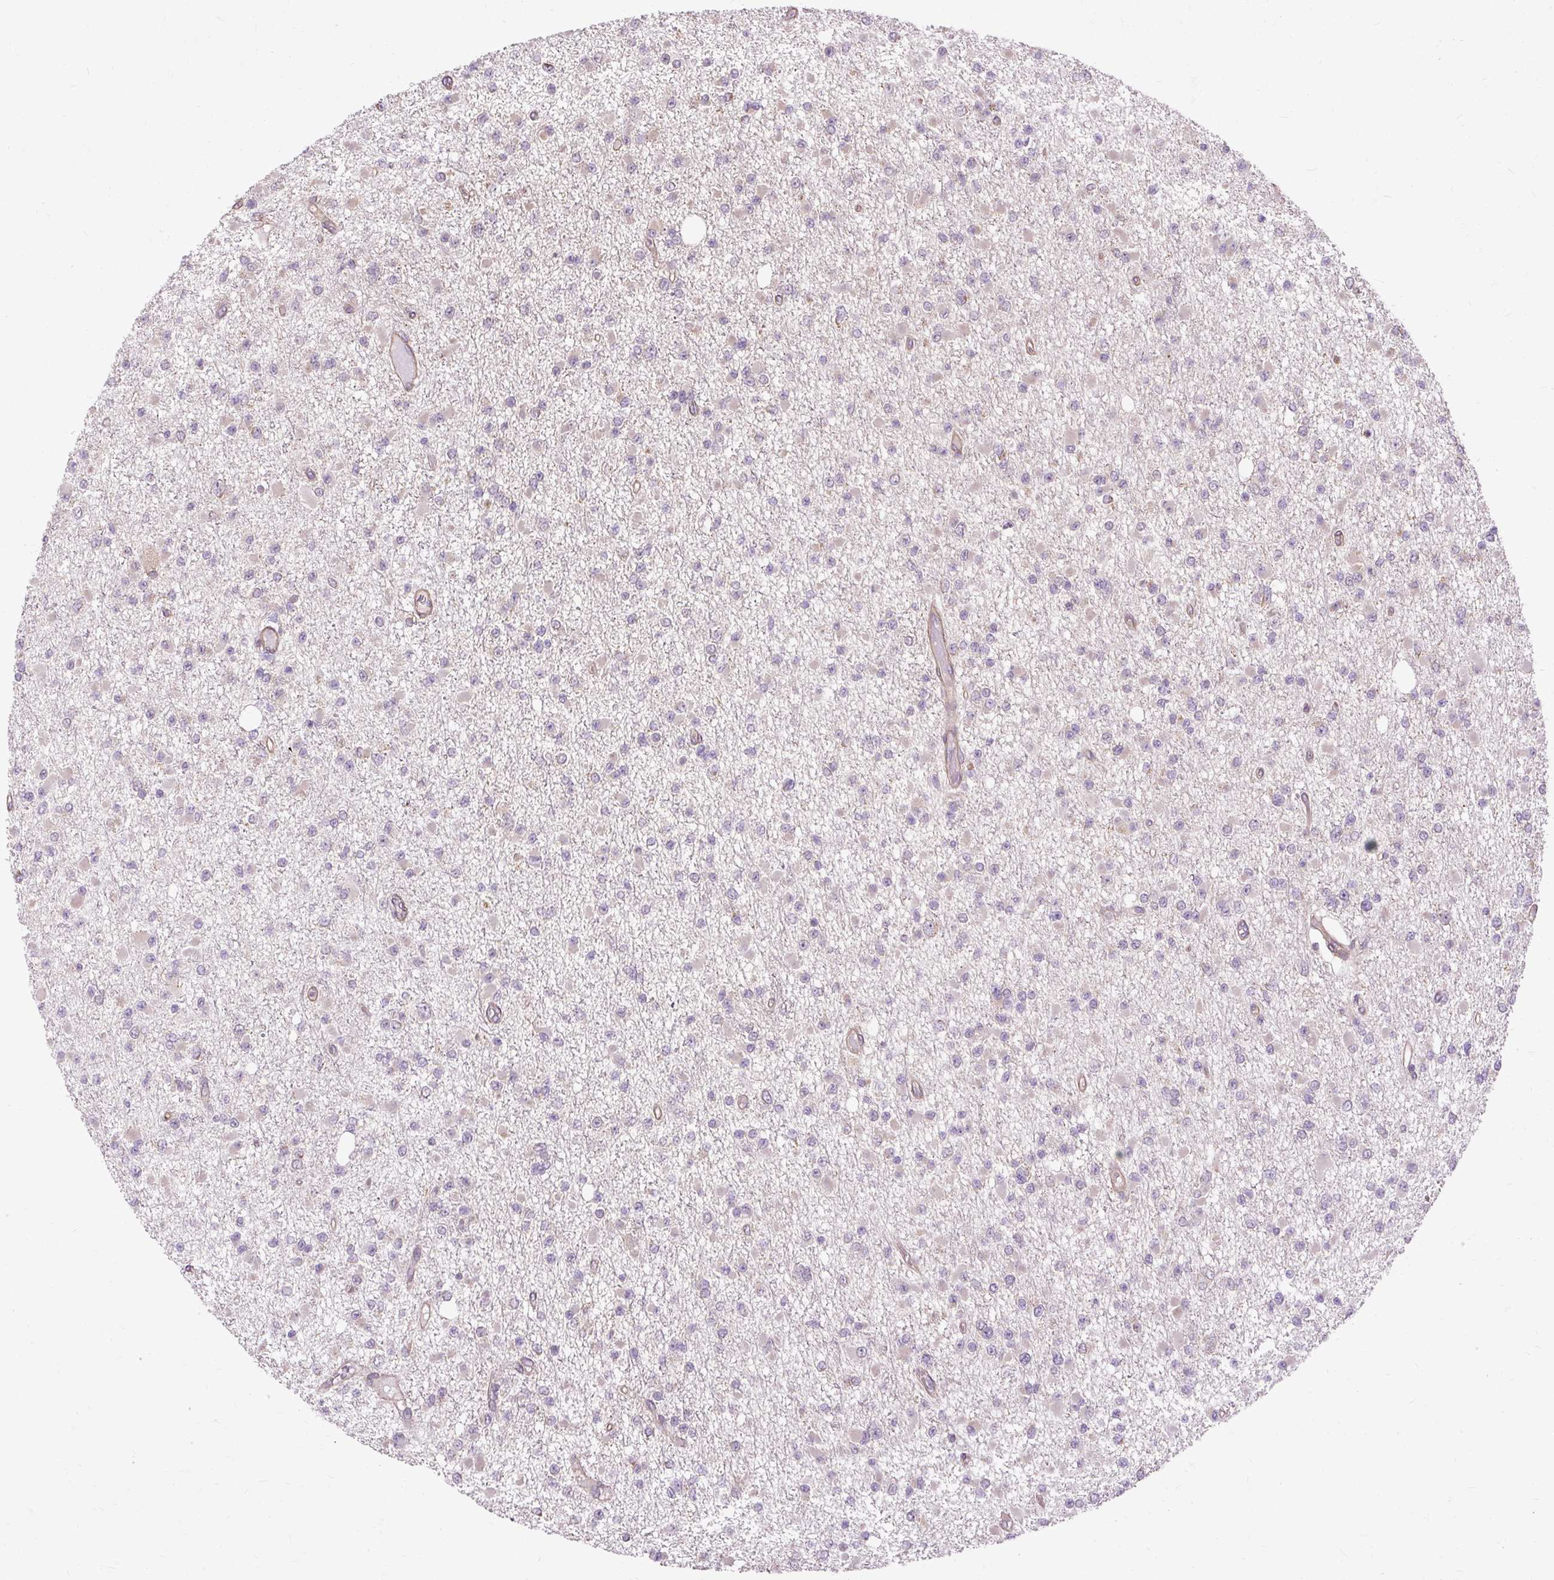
{"staining": {"intensity": "negative", "quantity": "none", "location": "none"}, "tissue": "glioma", "cell_type": "Tumor cells", "image_type": "cancer", "snomed": [{"axis": "morphology", "description": "Glioma, malignant, Low grade"}, {"axis": "topography", "description": "Brain"}], "caption": "A photomicrograph of glioma stained for a protein reveals no brown staining in tumor cells. Brightfield microscopy of immunohistochemistry (IHC) stained with DAB (3,3'-diaminobenzidine) (brown) and hematoxylin (blue), captured at high magnification.", "gene": "FLRT1", "patient": {"sex": "female", "age": 22}}